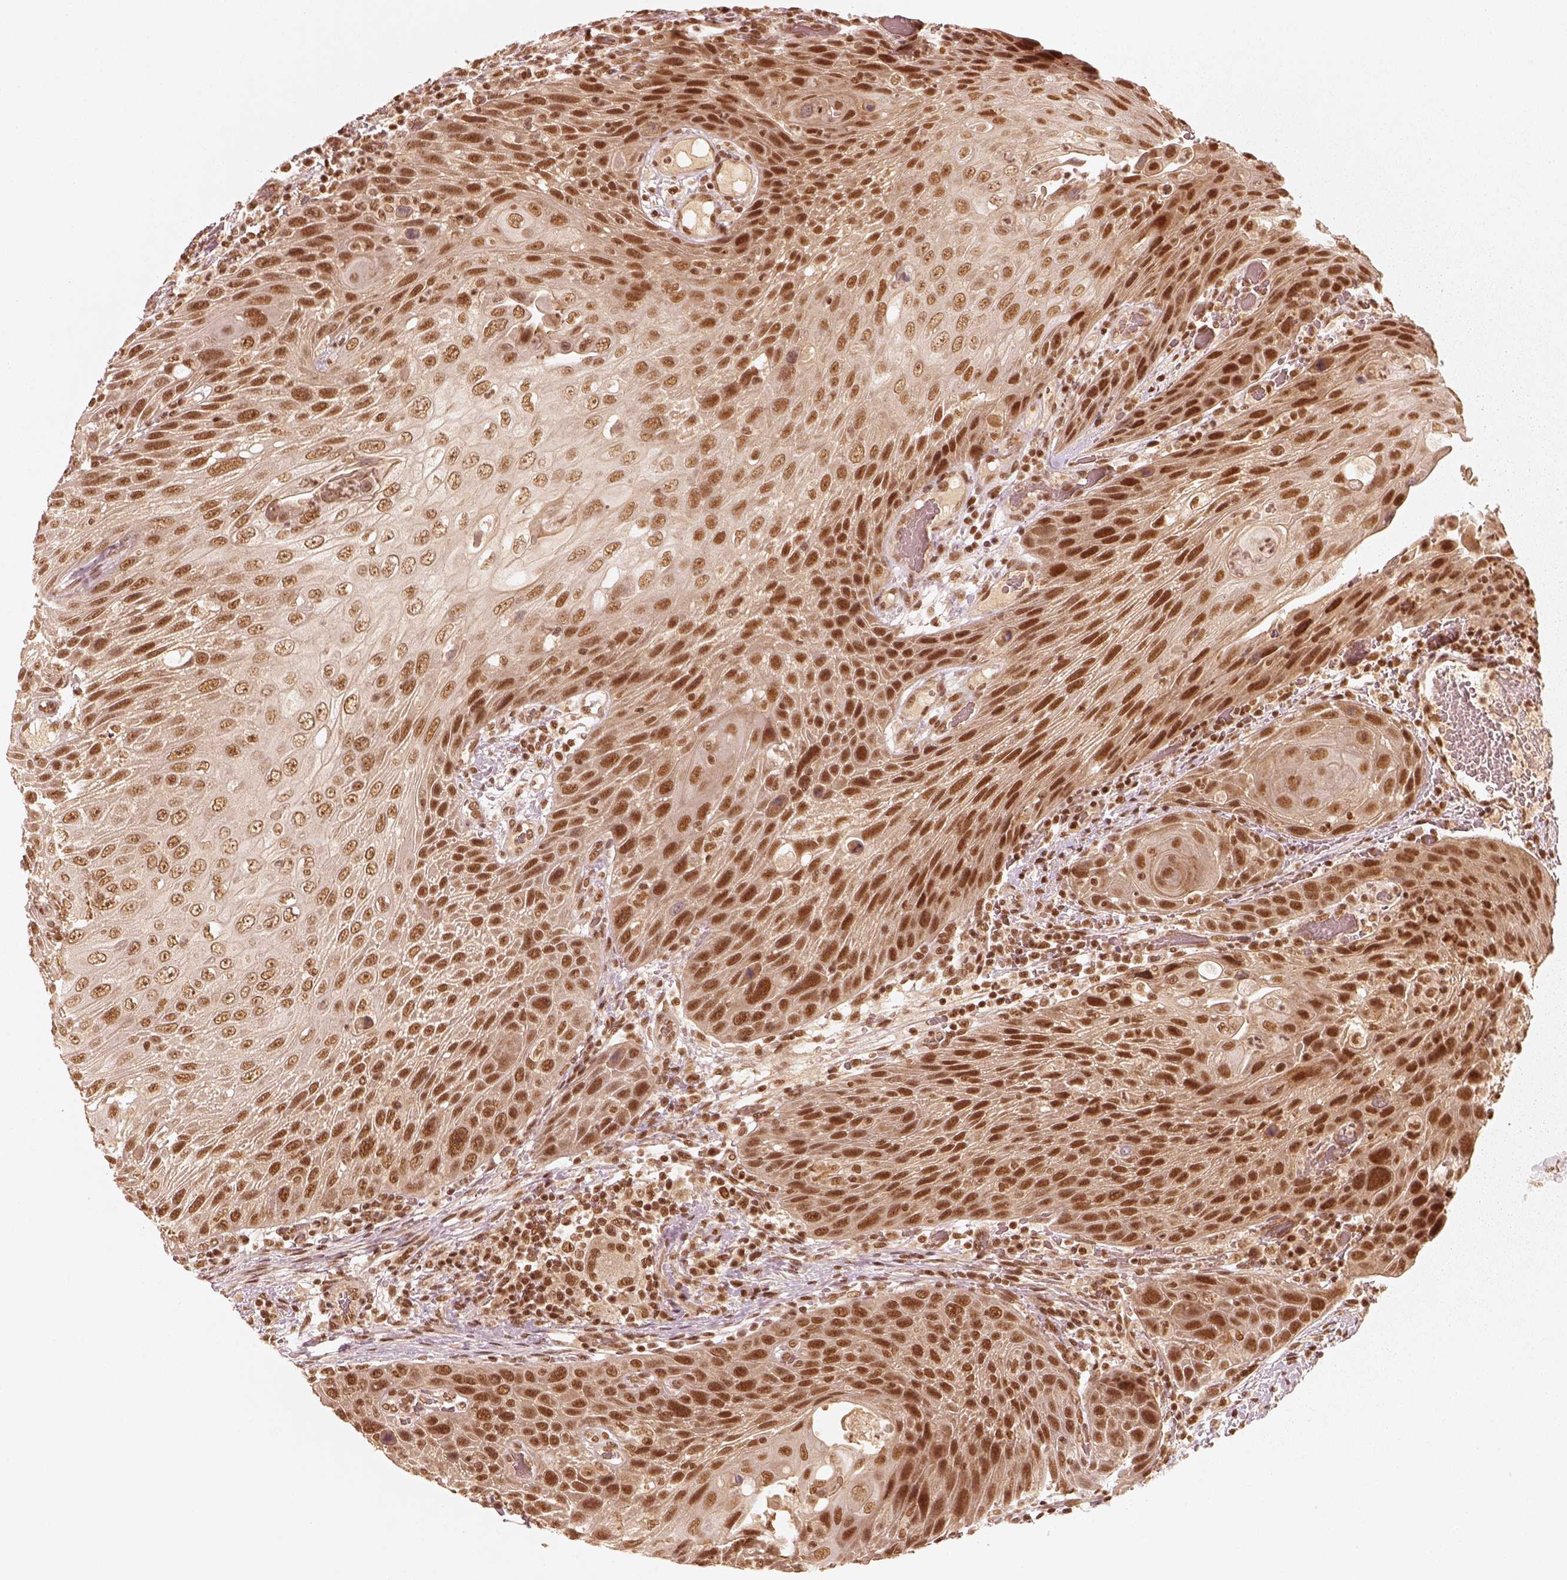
{"staining": {"intensity": "strong", "quantity": ">75%", "location": "nuclear"}, "tissue": "head and neck cancer", "cell_type": "Tumor cells", "image_type": "cancer", "snomed": [{"axis": "morphology", "description": "Squamous cell carcinoma, NOS"}, {"axis": "topography", "description": "Head-Neck"}], "caption": "Immunohistochemical staining of human squamous cell carcinoma (head and neck) reveals high levels of strong nuclear expression in about >75% of tumor cells.", "gene": "GMEB2", "patient": {"sex": "male", "age": 69}}